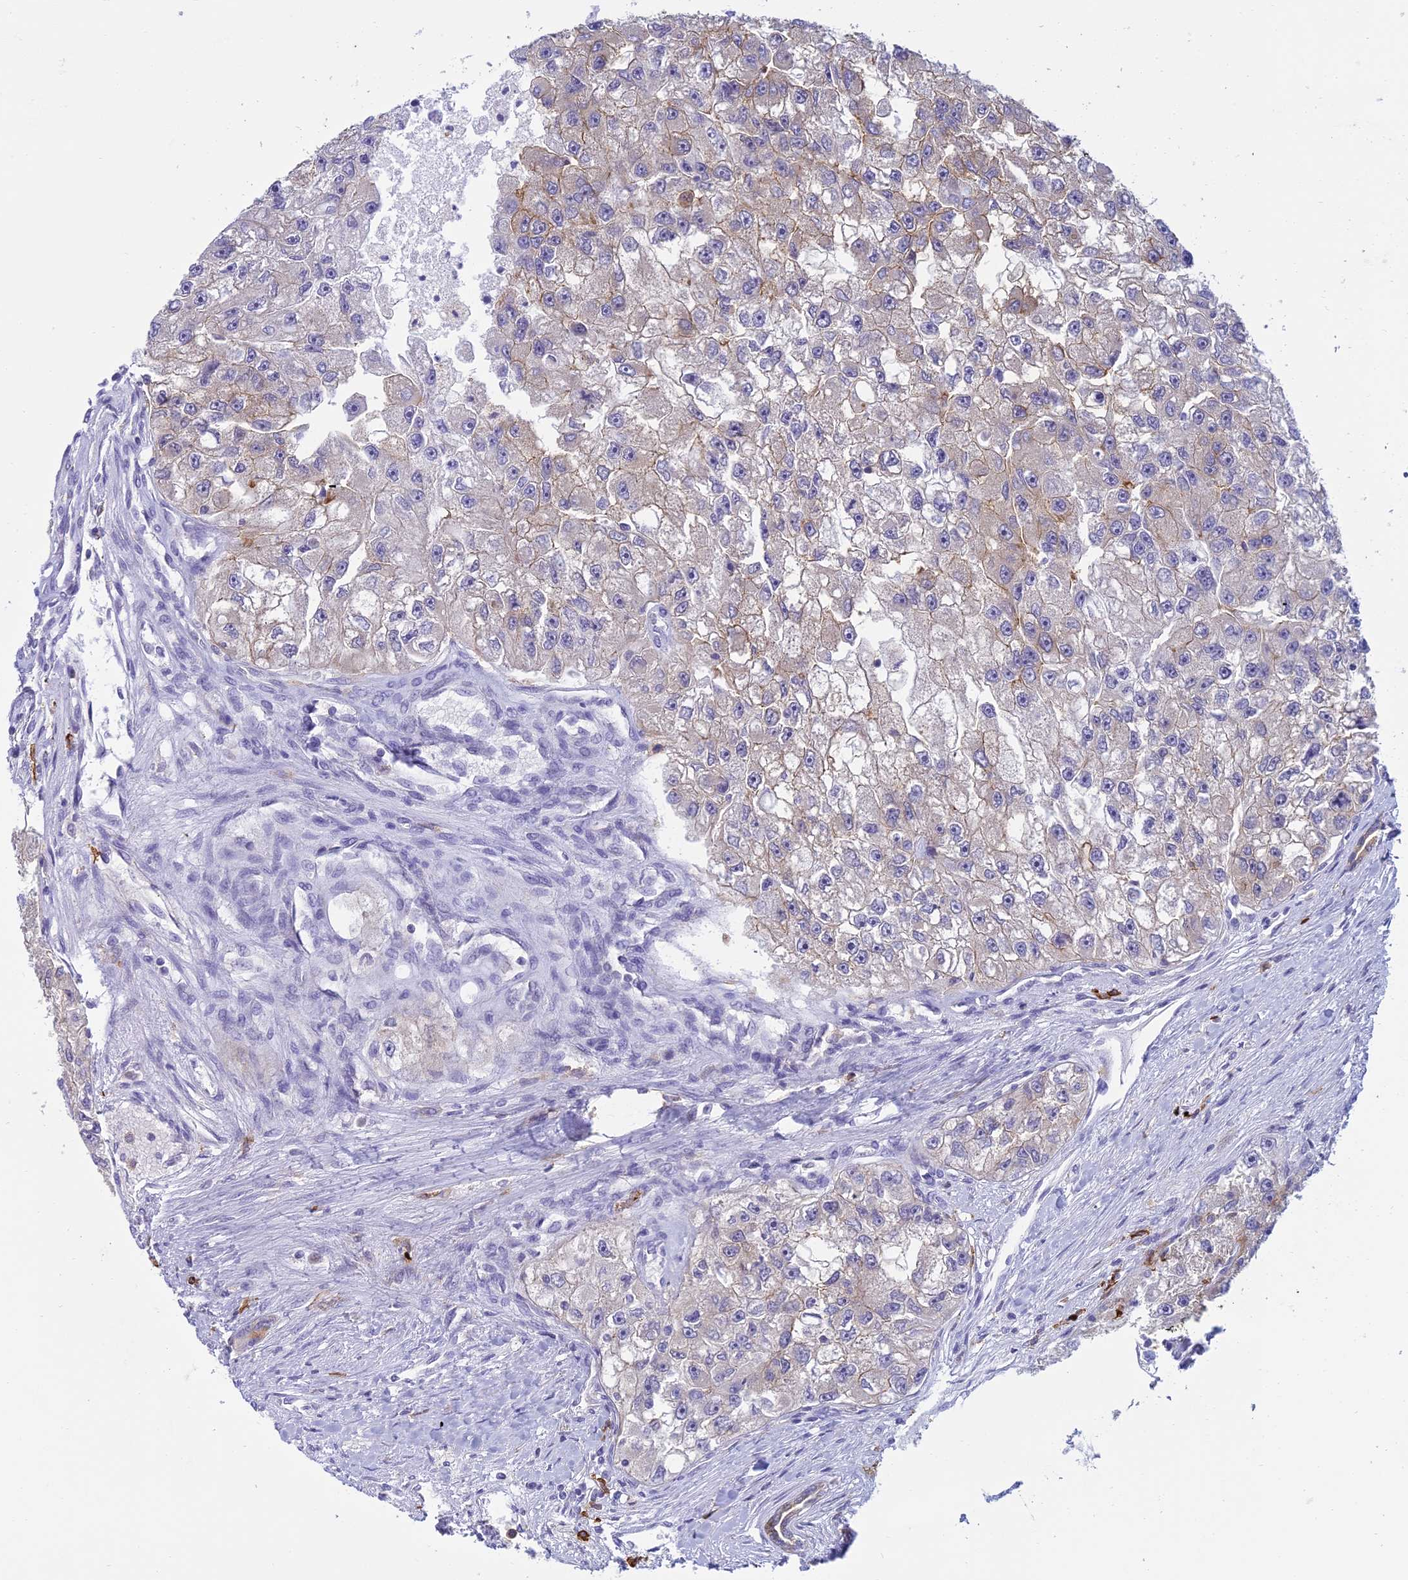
{"staining": {"intensity": "negative", "quantity": "none", "location": "none"}, "tissue": "renal cancer", "cell_type": "Tumor cells", "image_type": "cancer", "snomed": [{"axis": "morphology", "description": "Adenocarcinoma, NOS"}, {"axis": "topography", "description": "Kidney"}], "caption": "Protein analysis of renal adenocarcinoma displays no significant staining in tumor cells.", "gene": "UBE2G1", "patient": {"sex": "male", "age": 63}}